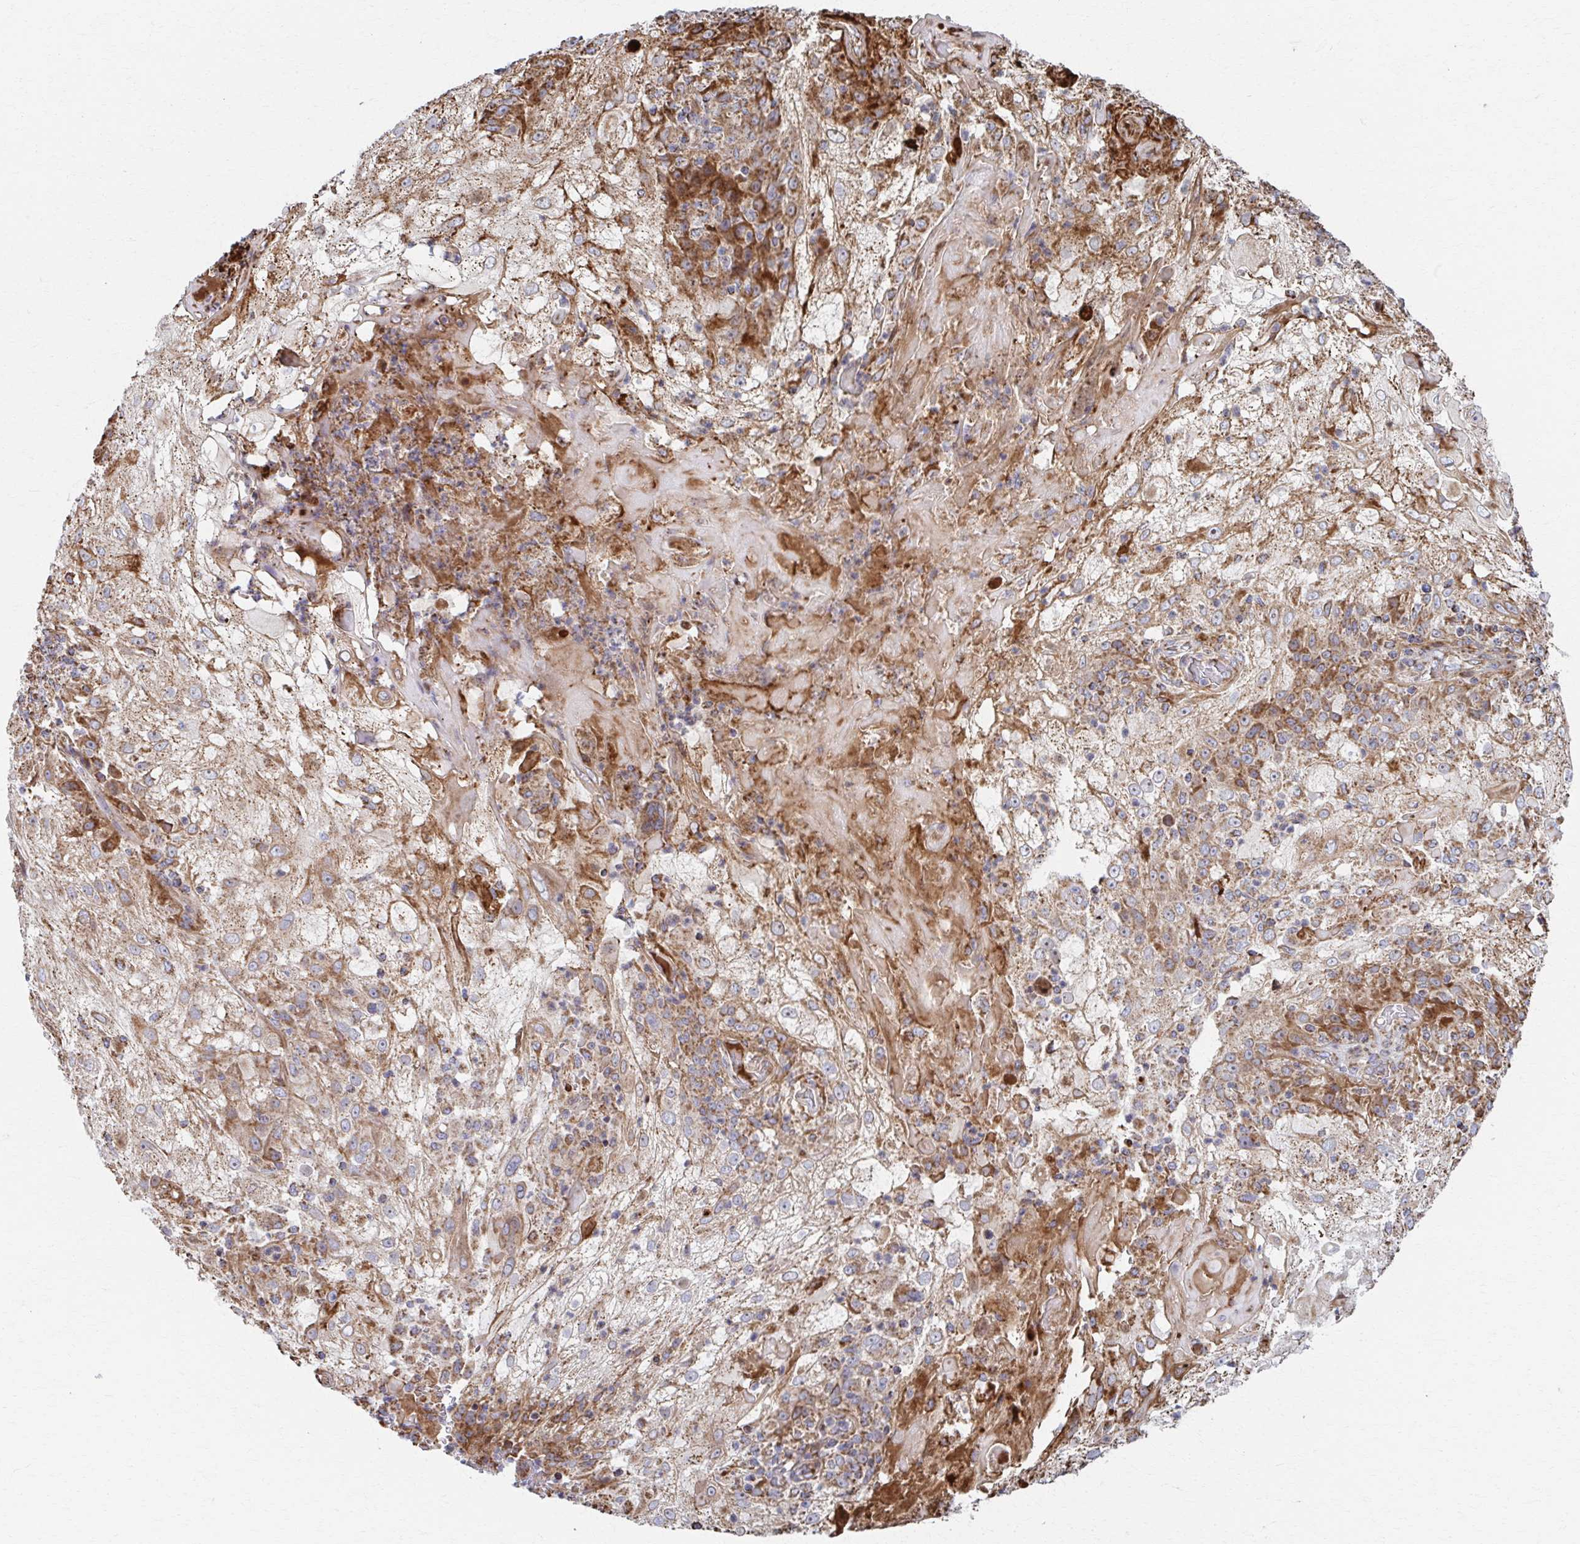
{"staining": {"intensity": "moderate", "quantity": ">75%", "location": "cytoplasmic/membranous"}, "tissue": "skin cancer", "cell_type": "Tumor cells", "image_type": "cancer", "snomed": [{"axis": "morphology", "description": "Normal tissue, NOS"}, {"axis": "morphology", "description": "Squamous cell carcinoma, NOS"}, {"axis": "topography", "description": "Skin"}], "caption": "A brown stain highlights moderate cytoplasmic/membranous staining of a protein in skin cancer tumor cells.", "gene": "SAT1", "patient": {"sex": "female", "age": 83}}